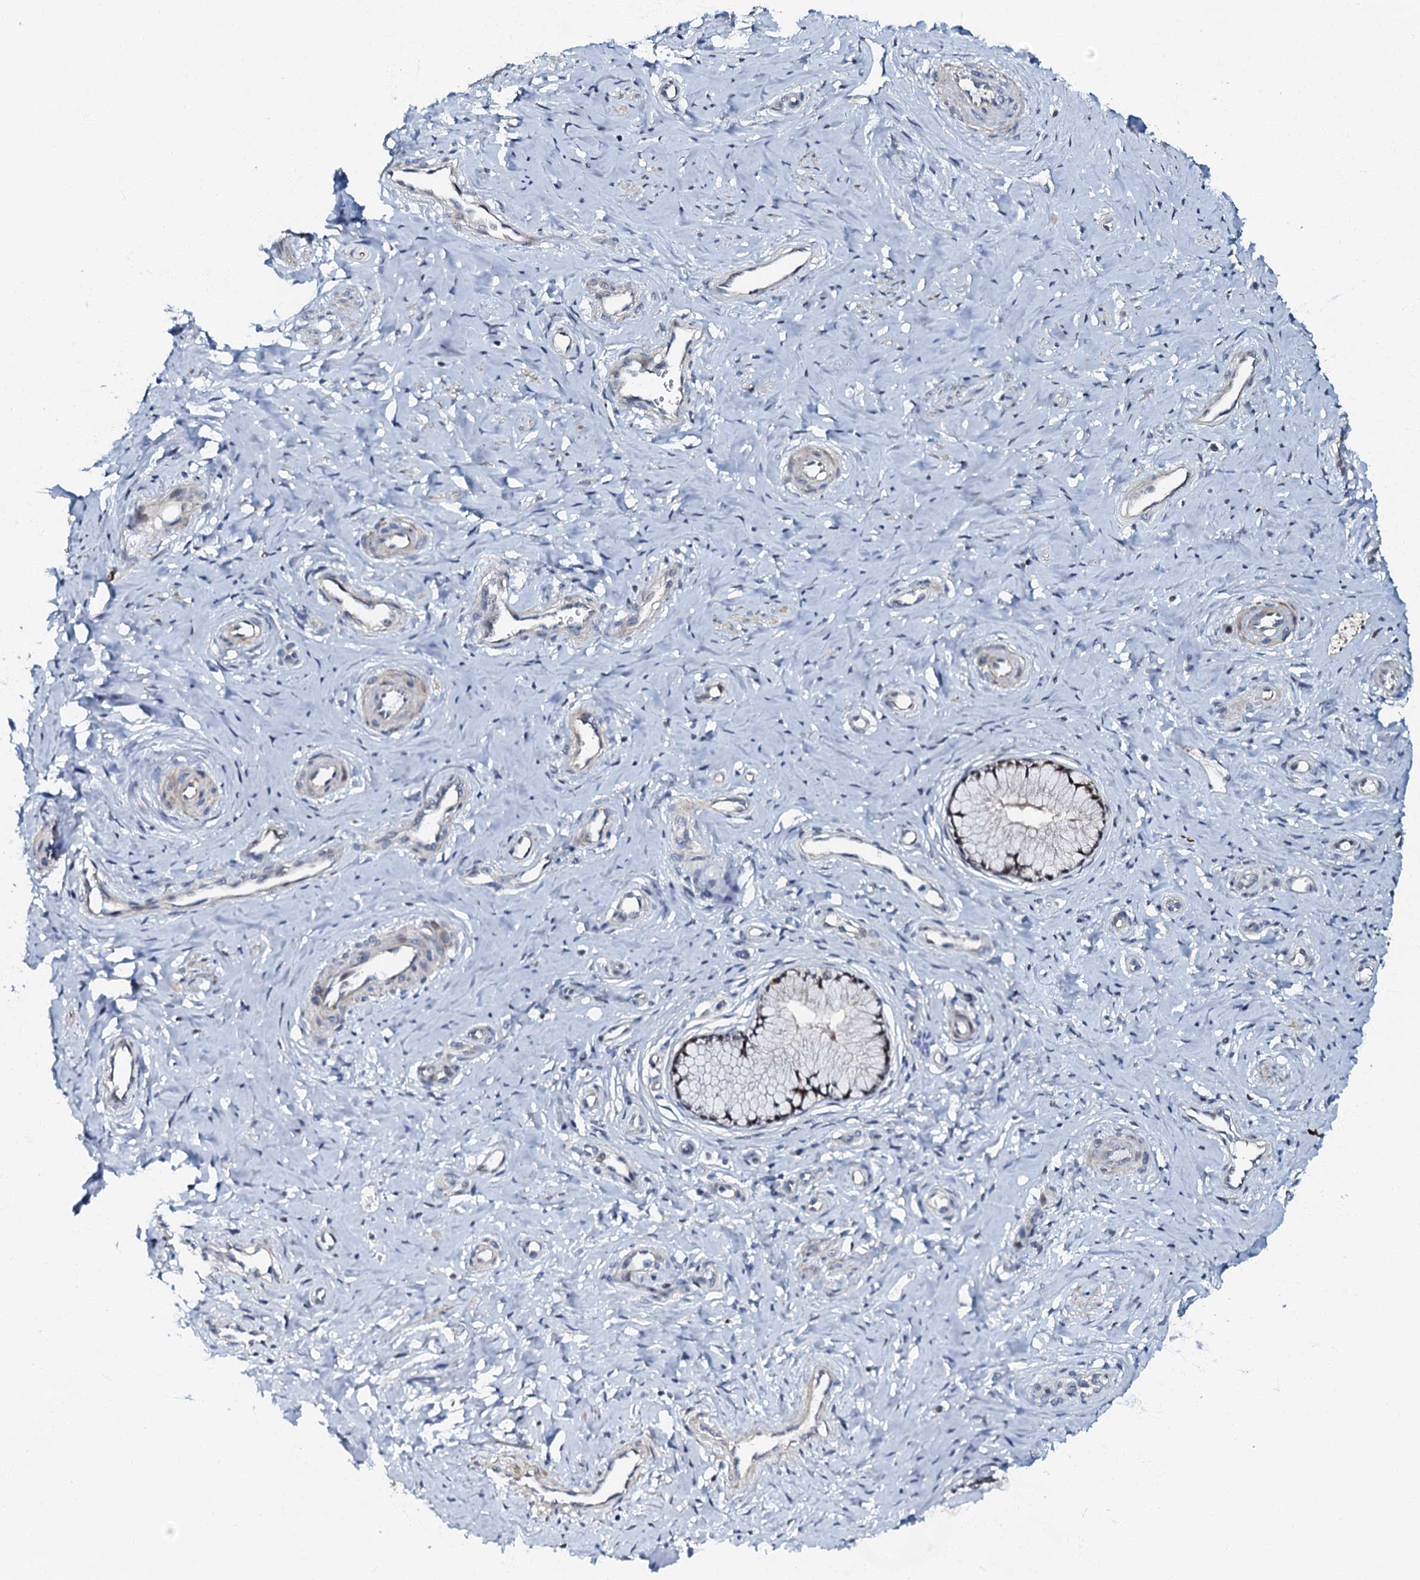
{"staining": {"intensity": "weak", "quantity": "<25%", "location": "cytoplasmic/membranous"}, "tissue": "cervix", "cell_type": "Glandular cells", "image_type": "normal", "snomed": [{"axis": "morphology", "description": "Normal tissue, NOS"}, {"axis": "topography", "description": "Cervix"}], "caption": "Immunohistochemistry (IHC) image of unremarkable cervix: human cervix stained with DAB exhibits no significant protein positivity in glandular cells.", "gene": "OLAH", "patient": {"sex": "female", "age": 36}}